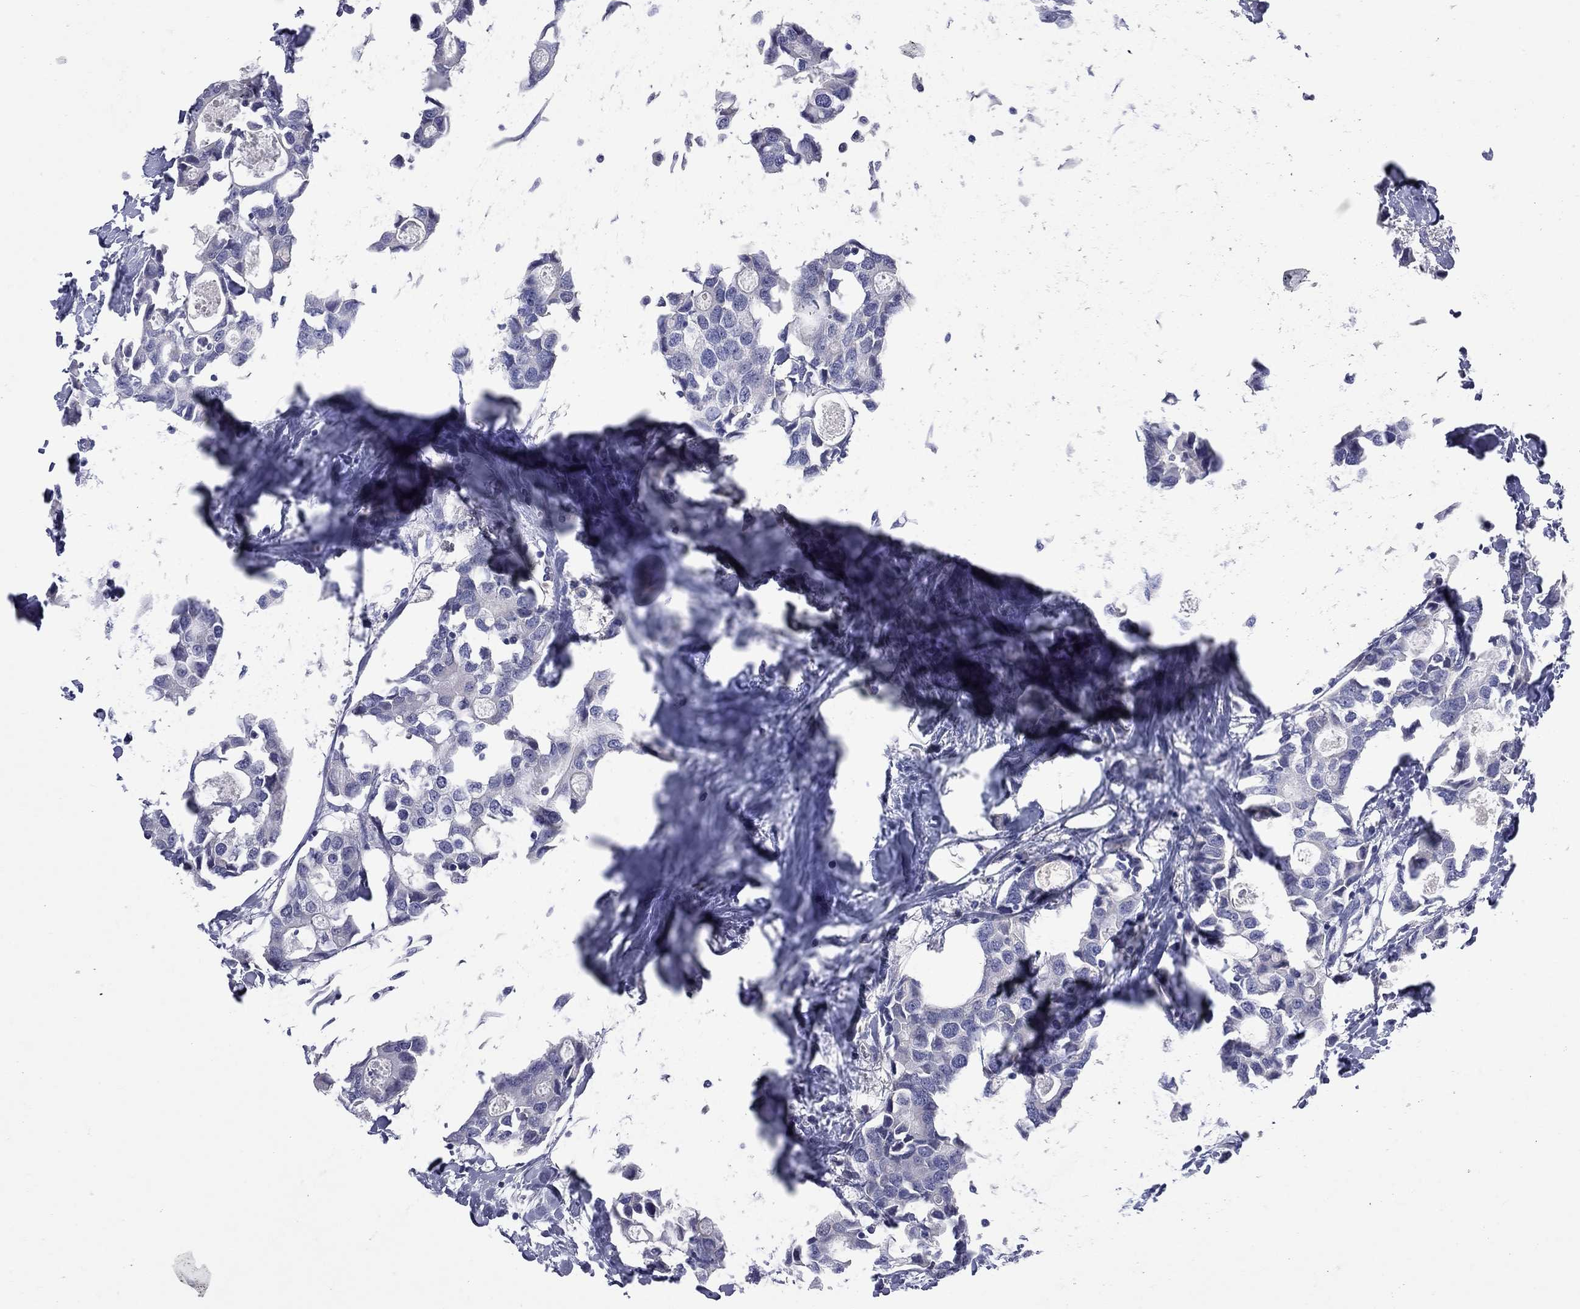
{"staining": {"intensity": "negative", "quantity": "none", "location": "none"}, "tissue": "breast cancer", "cell_type": "Tumor cells", "image_type": "cancer", "snomed": [{"axis": "morphology", "description": "Duct carcinoma"}, {"axis": "topography", "description": "Breast"}], "caption": "Tumor cells are negative for brown protein staining in breast cancer (infiltrating ductal carcinoma). (Immunohistochemistry, brightfield microscopy, high magnification).", "gene": "UNC119B", "patient": {"sex": "female", "age": 83}}